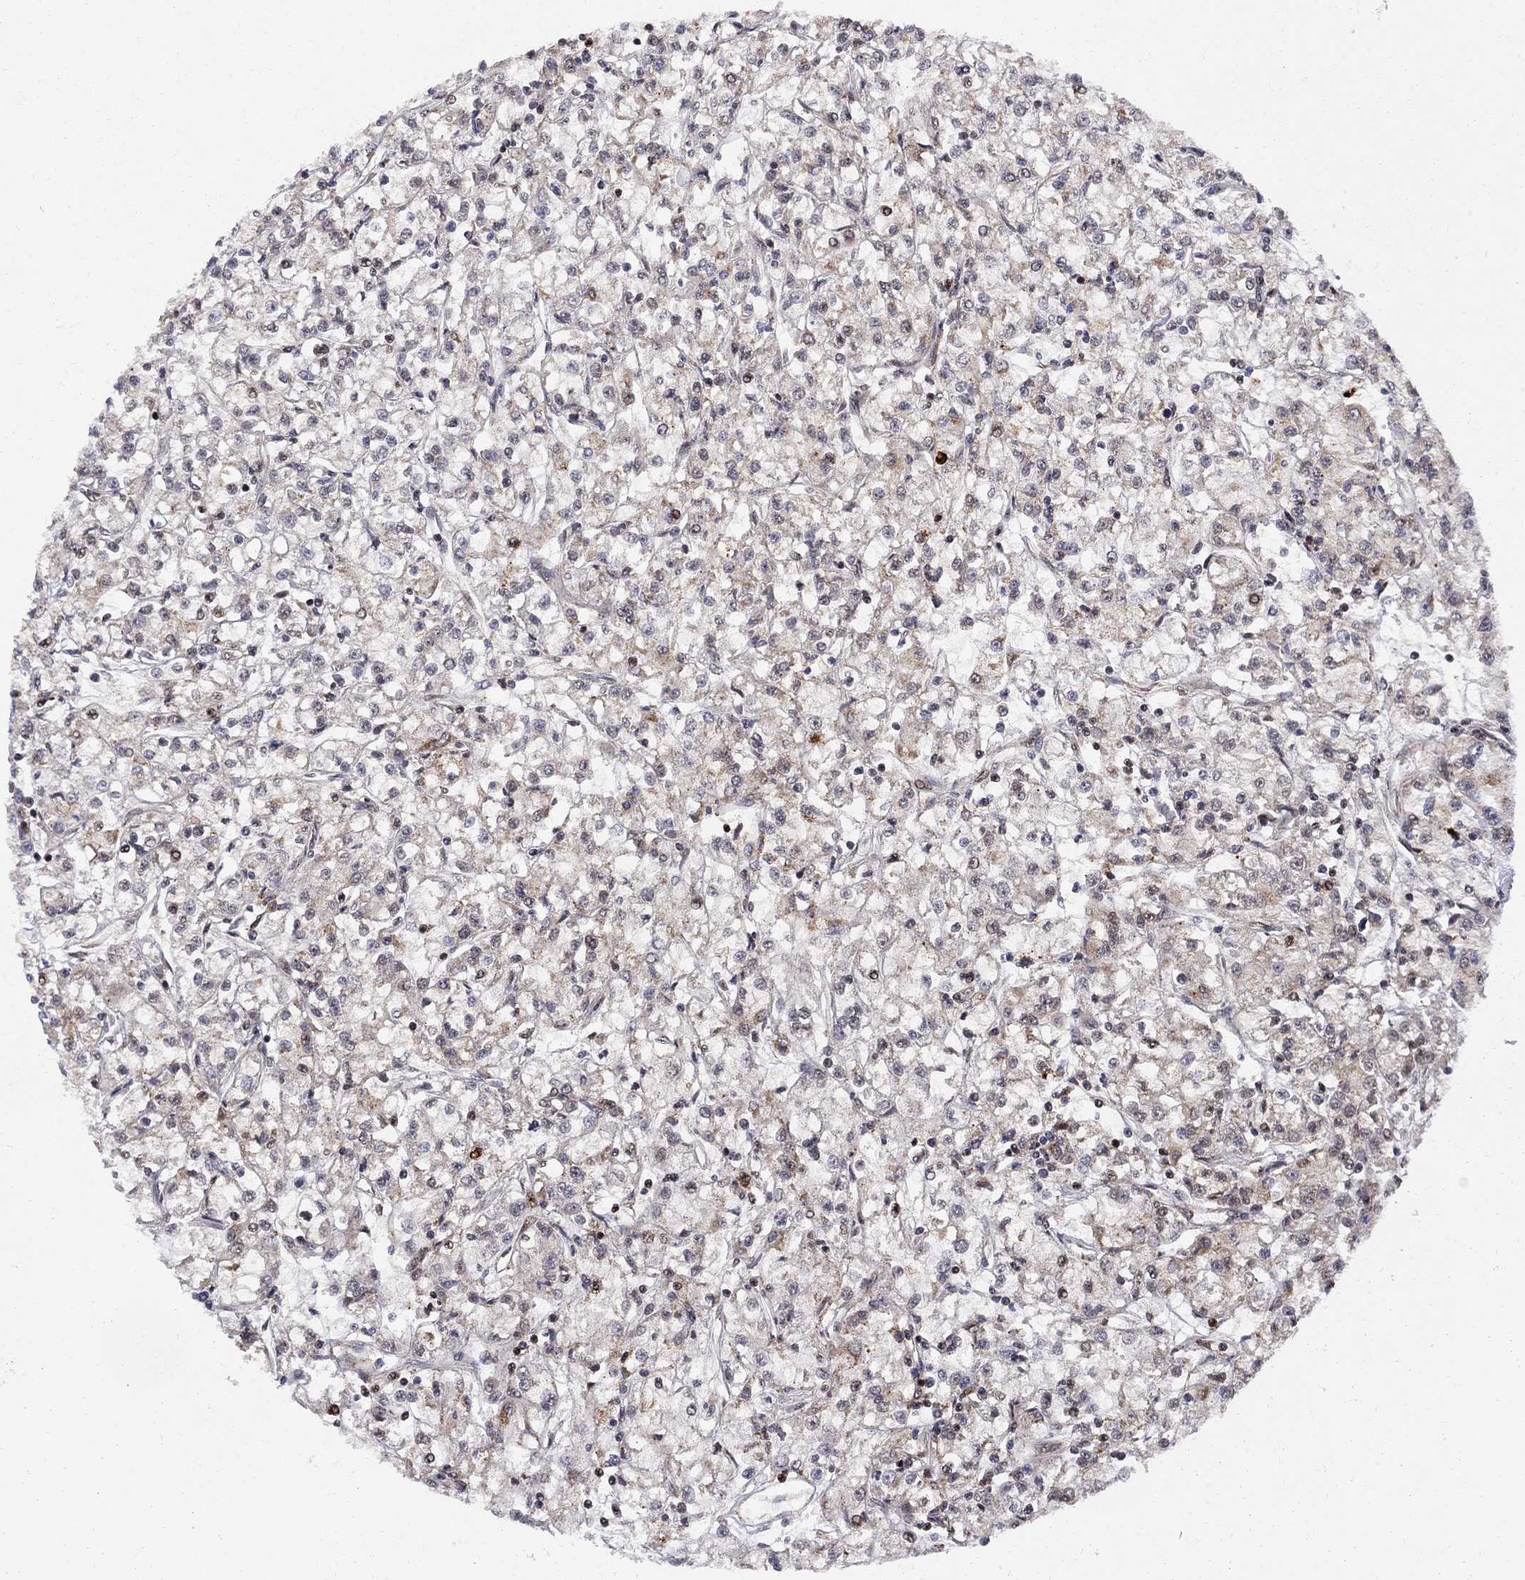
{"staining": {"intensity": "moderate", "quantity": "<25%", "location": "nuclear"}, "tissue": "renal cancer", "cell_type": "Tumor cells", "image_type": "cancer", "snomed": [{"axis": "morphology", "description": "Adenocarcinoma, NOS"}, {"axis": "topography", "description": "Kidney"}], "caption": "Renal adenocarcinoma stained with a protein marker displays moderate staining in tumor cells.", "gene": "ELOB", "patient": {"sex": "female", "age": 59}}